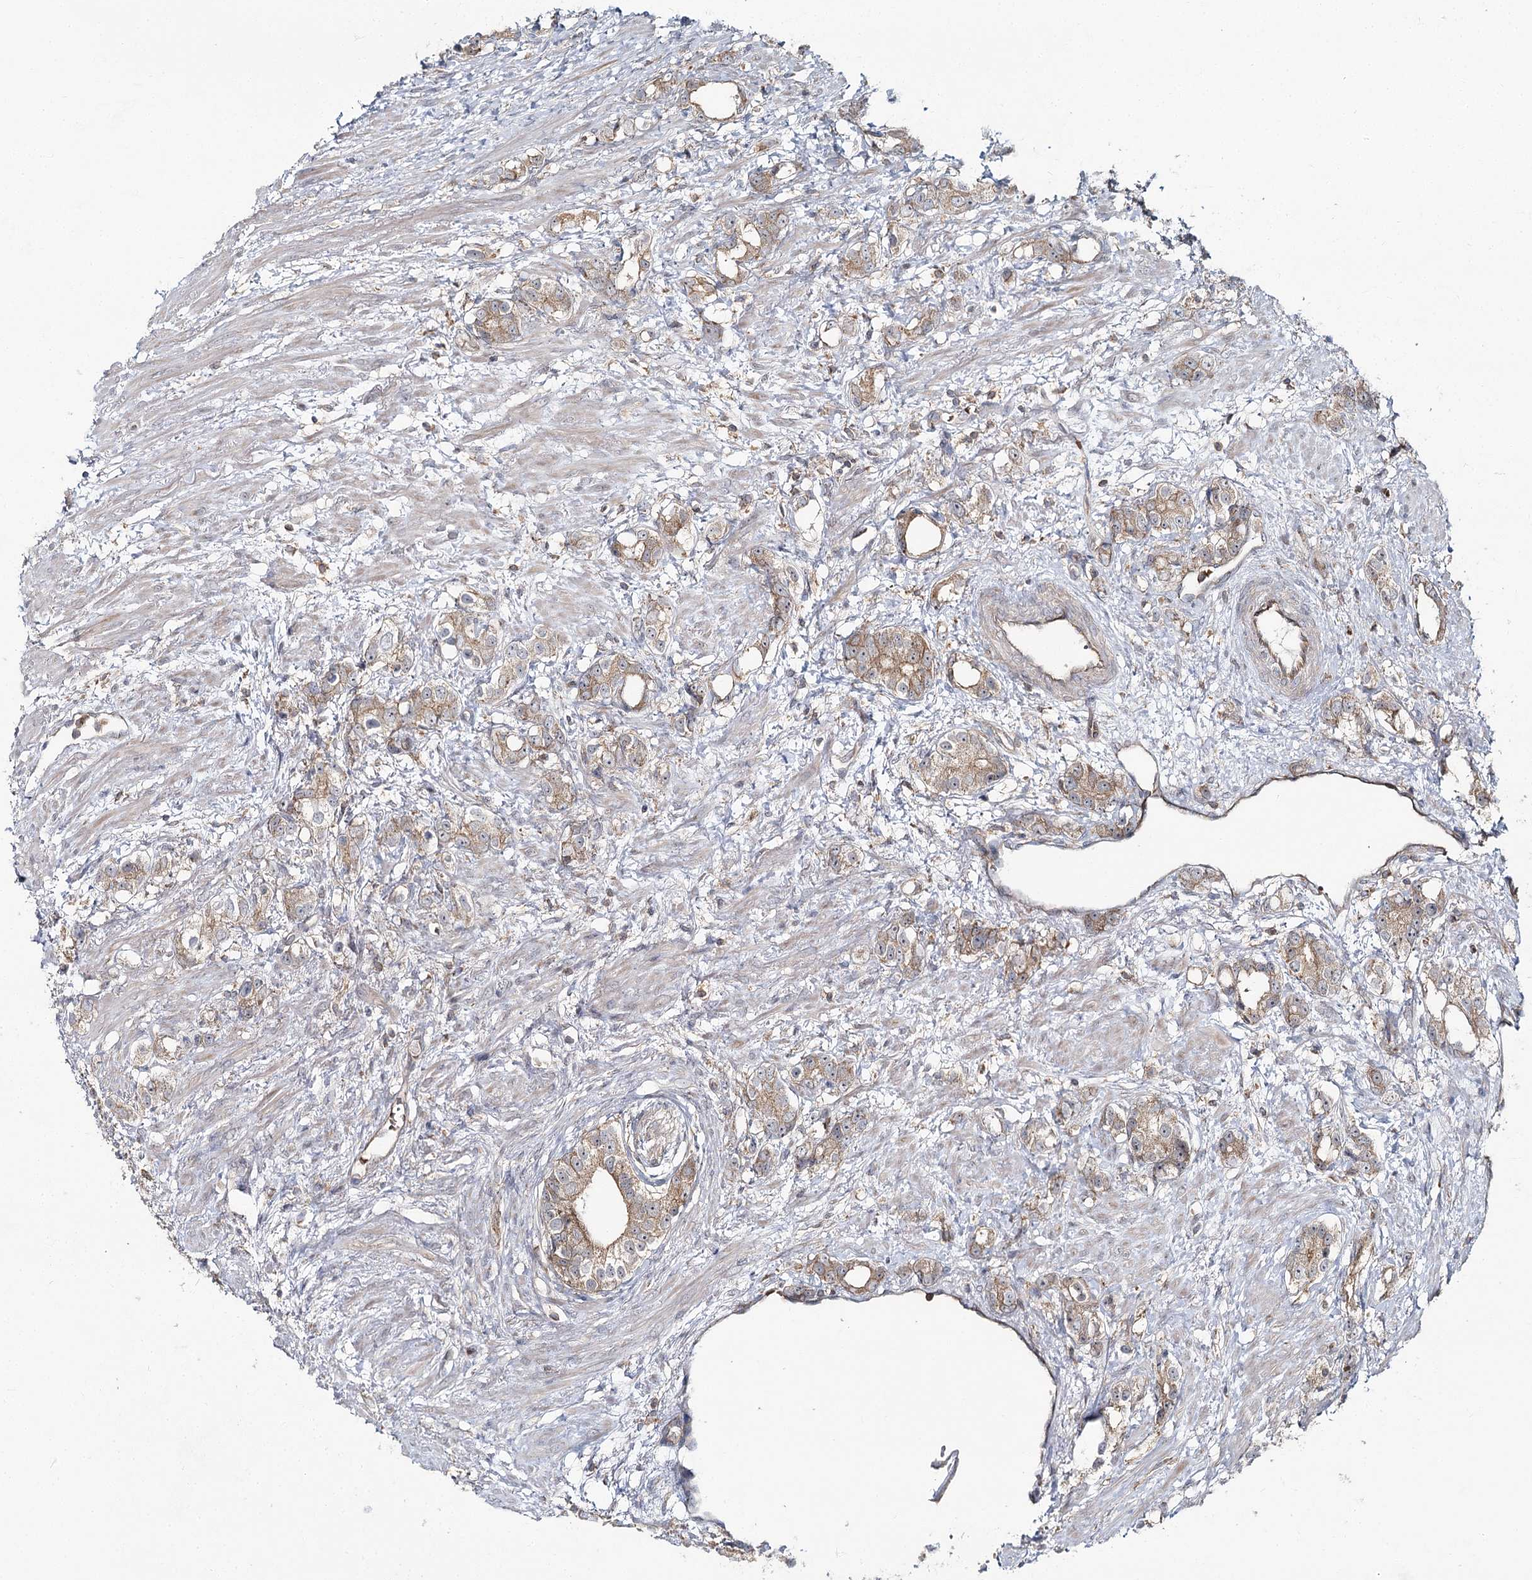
{"staining": {"intensity": "weak", "quantity": ">75%", "location": "cytoplasmic/membranous"}, "tissue": "prostate cancer", "cell_type": "Tumor cells", "image_type": "cancer", "snomed": [{"axis": "morphology", "description": "Adenocarcinoma, High grade"}, {"axis": "topography", "description": "Prostate"}], "caption": "Adenocarcinoma (high-grade) (prostate) tissue reveals weak cytoplasmic/membranous positivity in approximately >75% of tumor cells Using DAB (3,3'-diaminobenzidine) (brown) and hematoxylin (blue) stains, captured at high magnification using brightfield microscopy.", "gene": "PCBD2", "patient": {"sex": "male", "age": 63}}